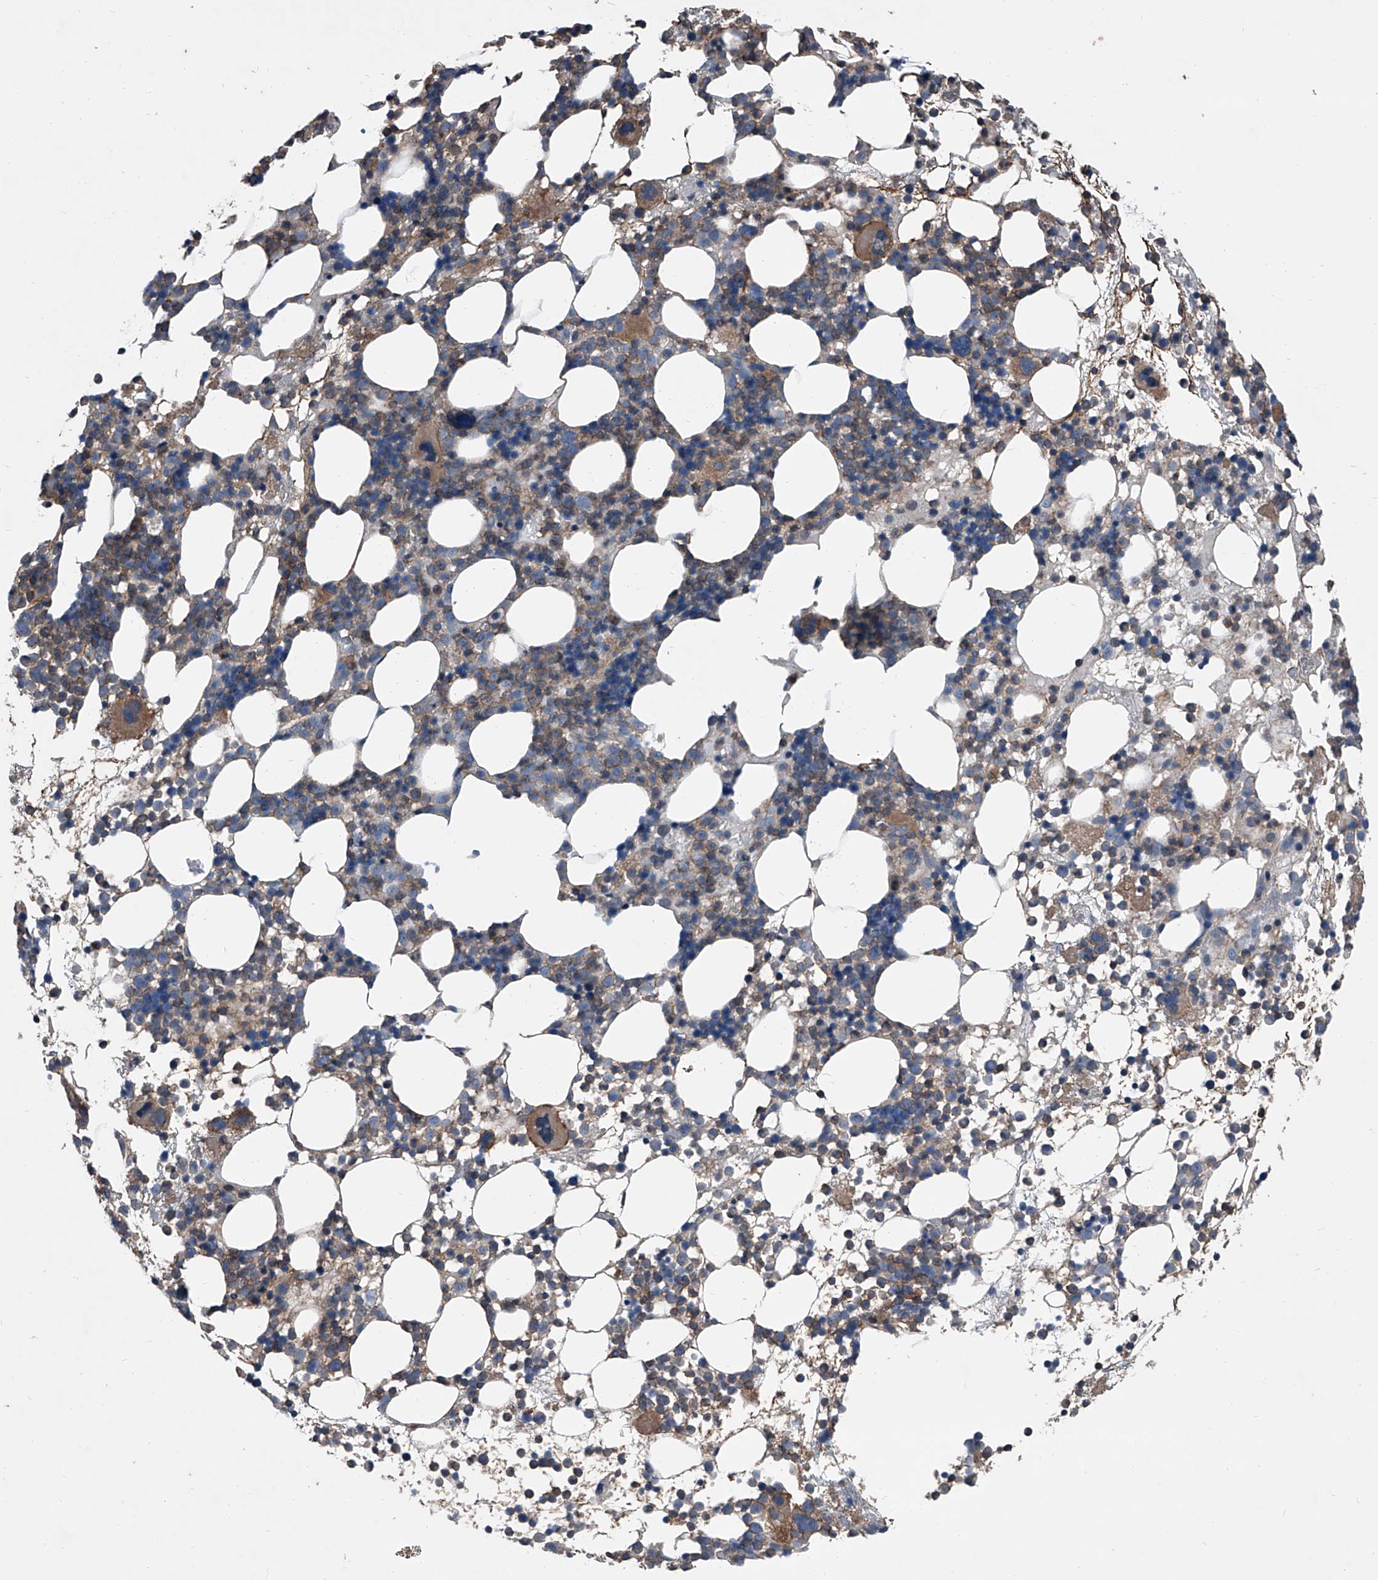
{"staining": {"intensity": "moderate", "quantity": "25%-75%", "location": "cytoplasmic/membranous"}, "tissue": "bone marrow", "cell_type": "Hematopoietic cells", "image_type": "normal", "snomed": [{"axis": "morphology", "description": "Normal tissue, NOS"}, {"axis": "topography", "description": "Bone marrow"}], "caption": "Immunohistochemical staining of unremarkable bone marrow demonstrates medium levels of moderate cytoplasmic/membranous staining in about 25%-75% of hematopoietic cells.", "gene": "PIP5K1A", "patient": {"sex": "female", "age": 57}}